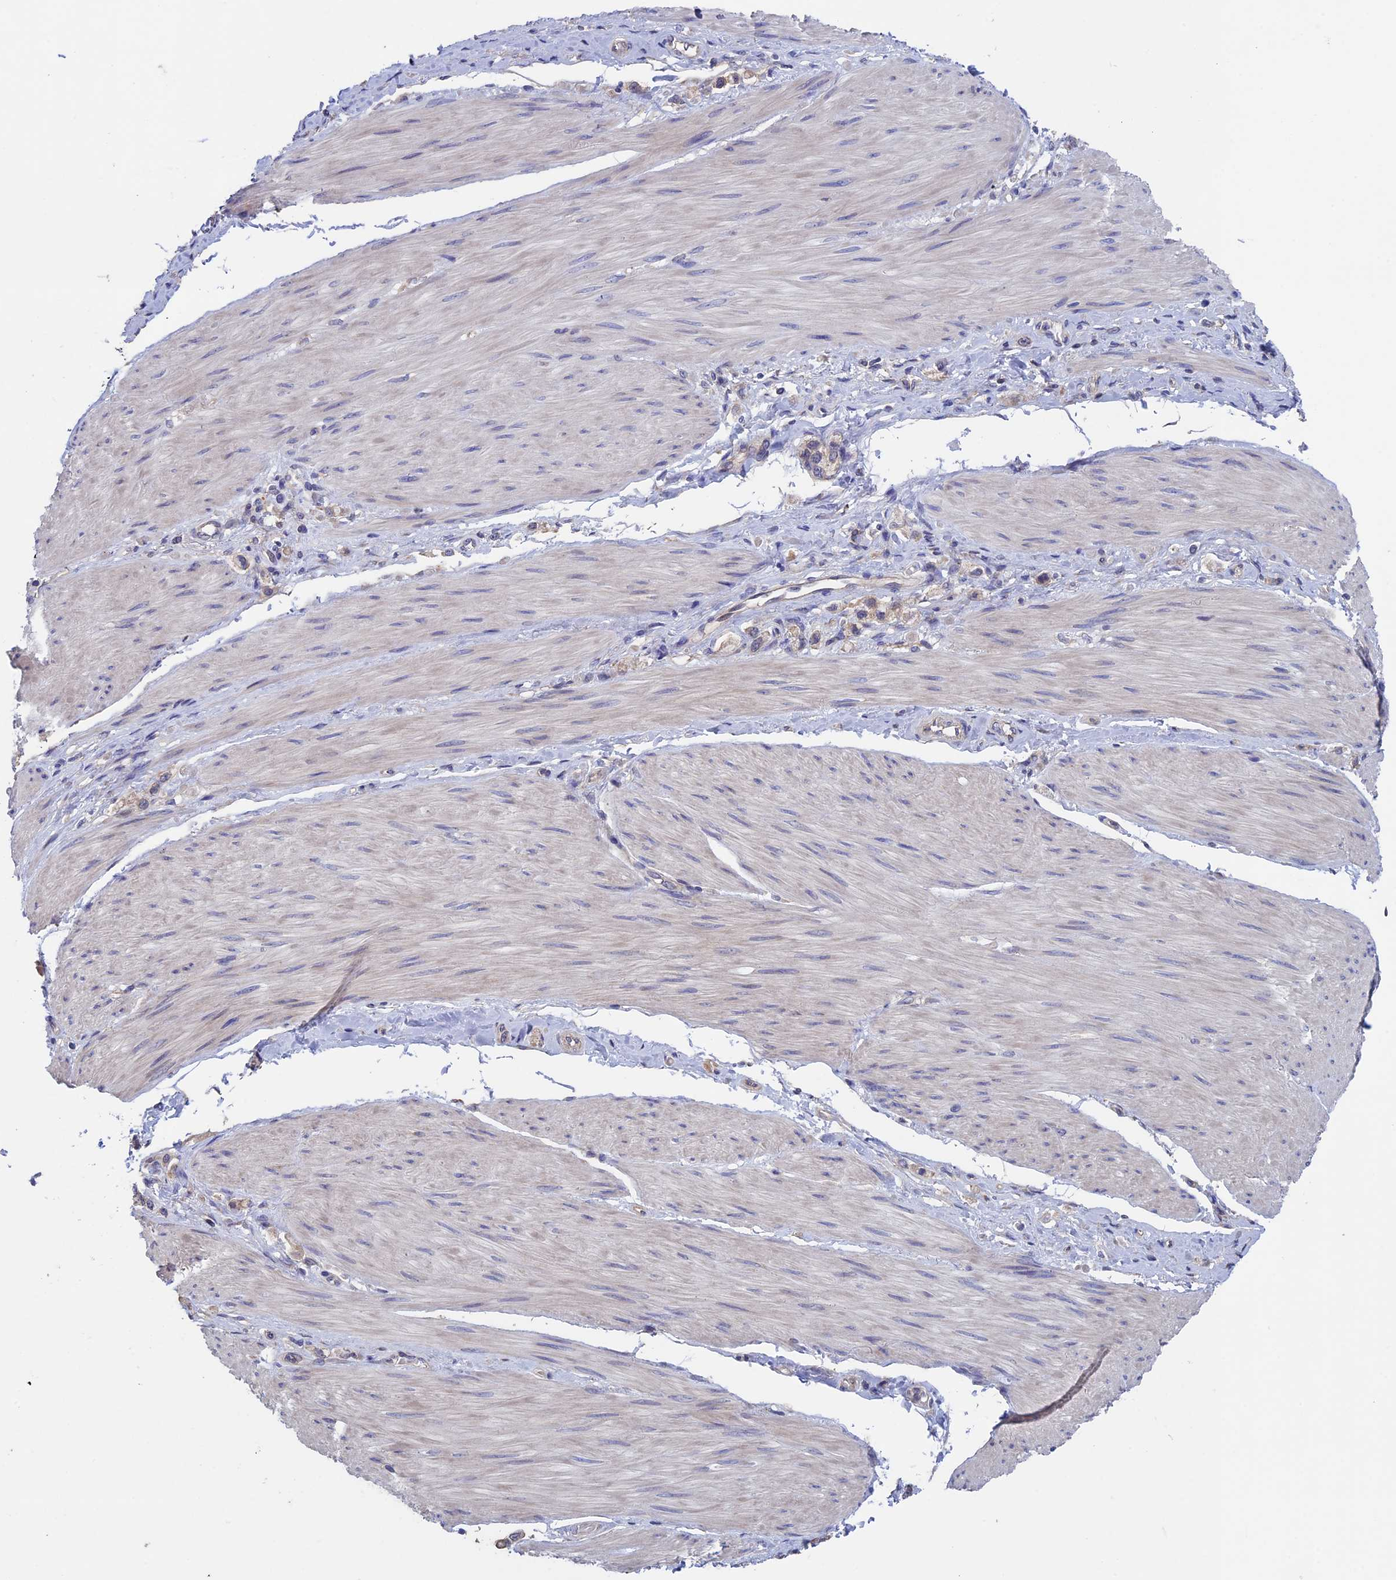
{"staining": {"intensity": "weak", "quantity": "25%-75%", "location": "cytoplasmic/membranous"}, "tissue": "stomach cancer", "cell_type": "Tumor cells", "image_type": "cancer", "snomed": [{"axis": "morphology", "description": "Adenocarcinoma, NOS"}, {"axis": "topography", "description": "Stomach"}], "caption": "This histopathology image shows stomach cancer (adenocarcinoma) stained with immunohistochemistry to label a protein in brown. The cytoplasmic/membranous of tumor cells show weak positivity for the protein. Nuclei are counter-stained blue.", "gene": "LCMT1", "patient": {"sex": "female", "age": 65}}